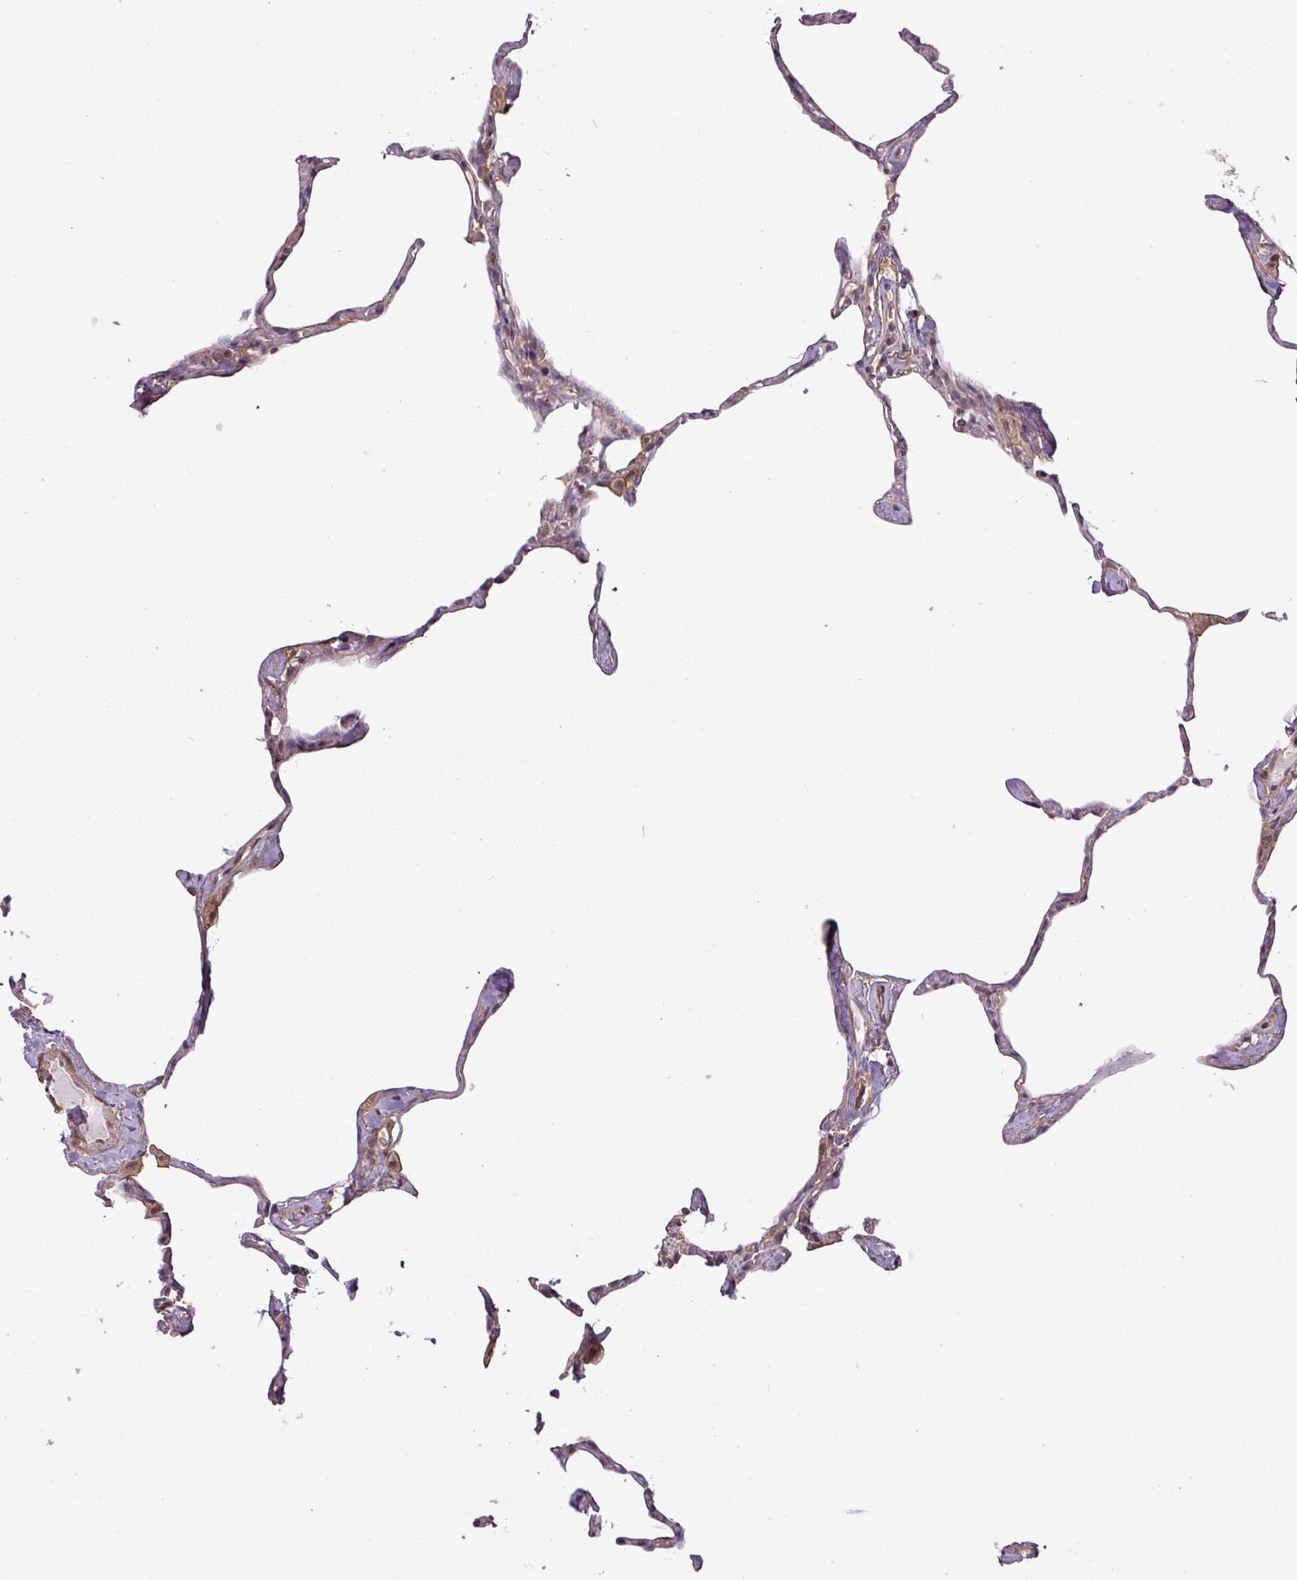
{"staining": {"intensity": "weak", "quantity": "<25%", "location": "cytoplasmic/membranous"}, "tissue": "lung", "cell_type": "Alveolar cells", "image_type": "normal", "snomed": [{"axis": "morphology", "description": "Normal tissue, NOS"}, {"axis": "topography", "description": "Lung"}], "caption": "This is an IHC image of benign lung. There is no positivity in alveolar cells.", "gene": "SH3BGRL", "patient": {"sex": "male", "age": 65}}